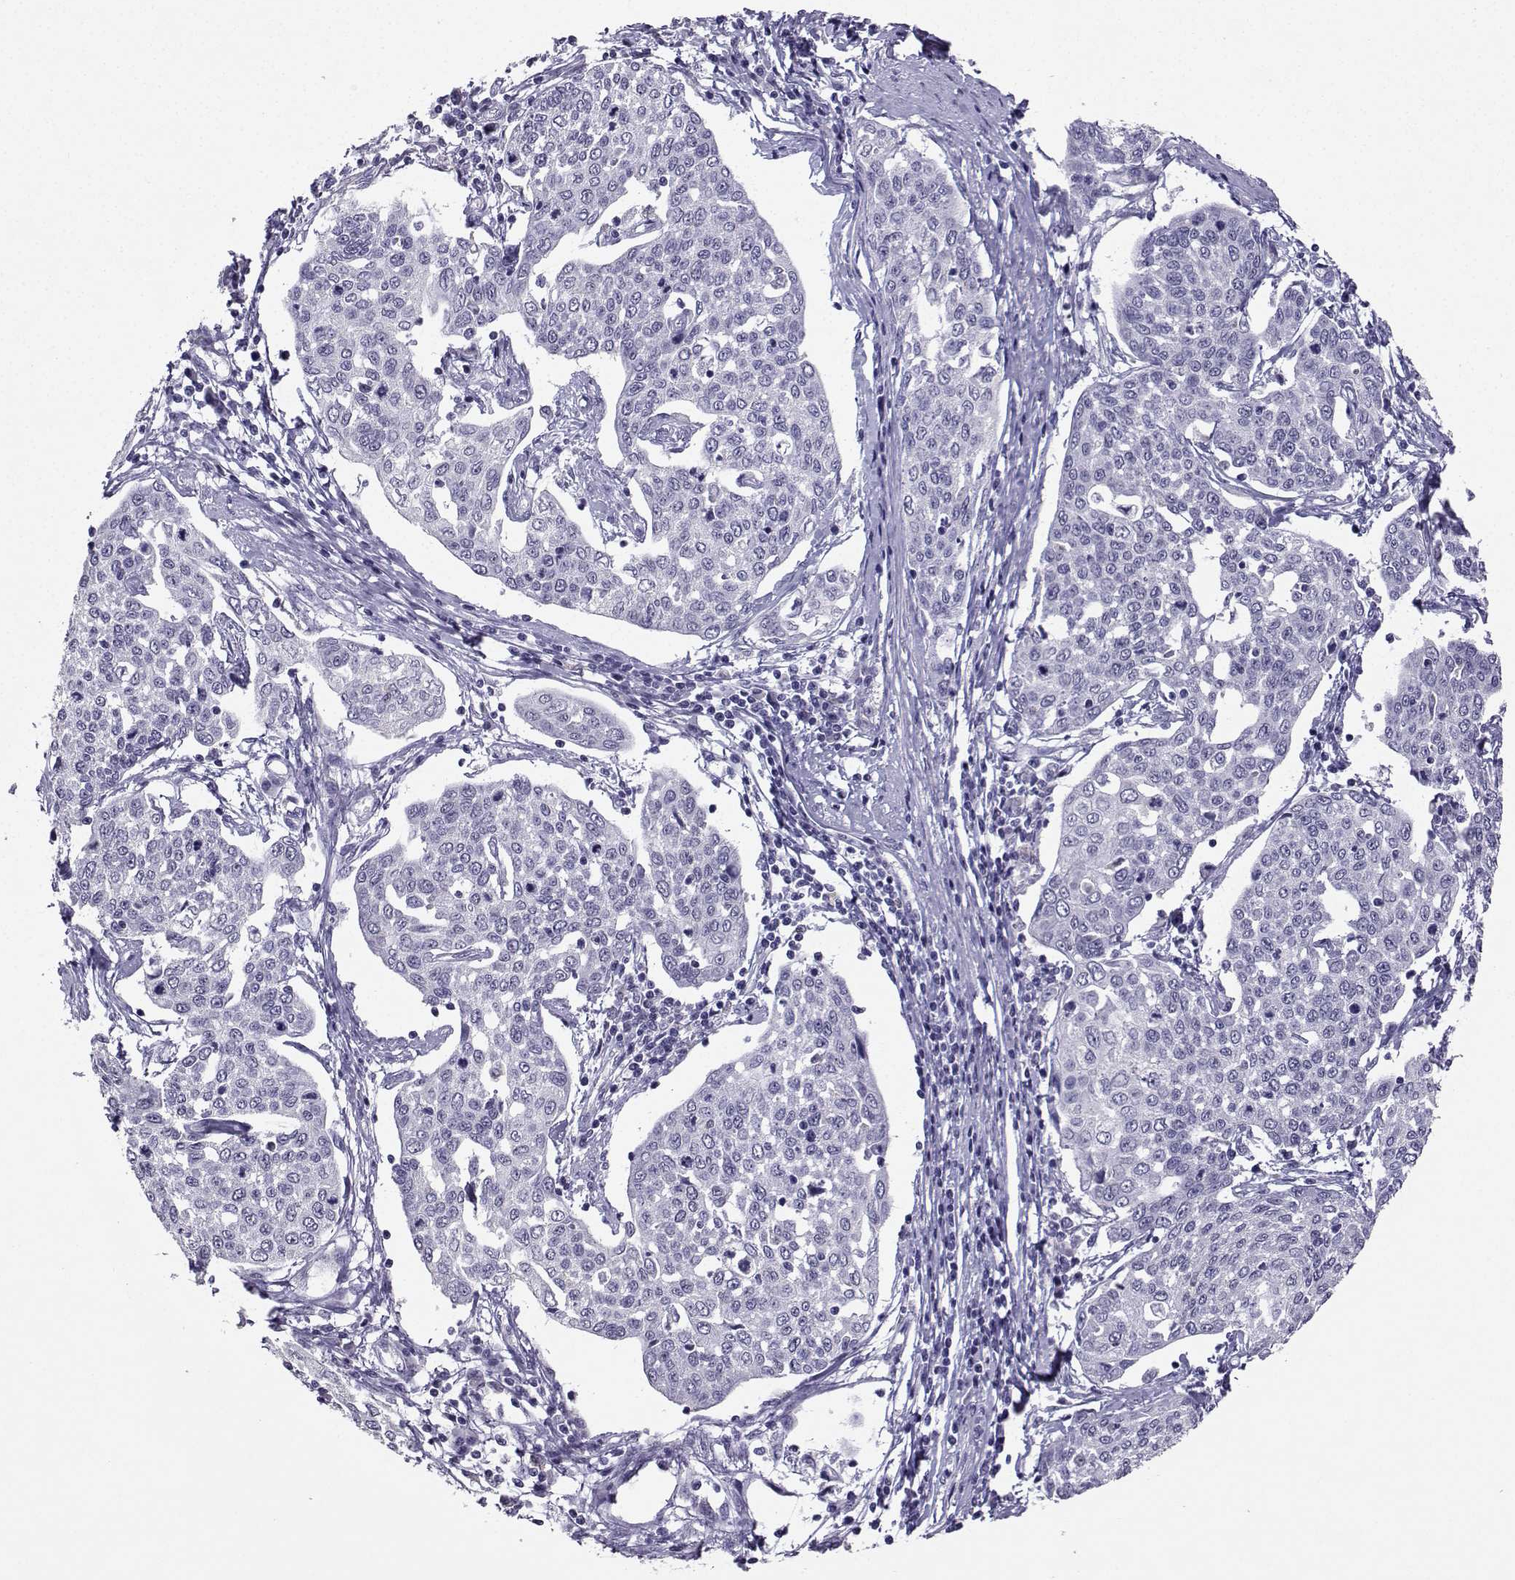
{"staining": {"intensity": "negative", "quantity": "none", "location": "none"}, "tissue": "cervical cancer", "cell_type": "Tumor cells", "image_type": "cancer", "snomed": [{"axis": "morphology", "description": "Squamous cell carcinoma, NOS"}, {"axis": "topography", "description": "Cervix"}], "caption": "Cervical cancer (squamous cell carcinoma) stained for a protein using immunohistochemistry (IHC) displays no staining tumor cells.", "gene": "TBR1", "patient": {"sex": "female", "age": 34}}